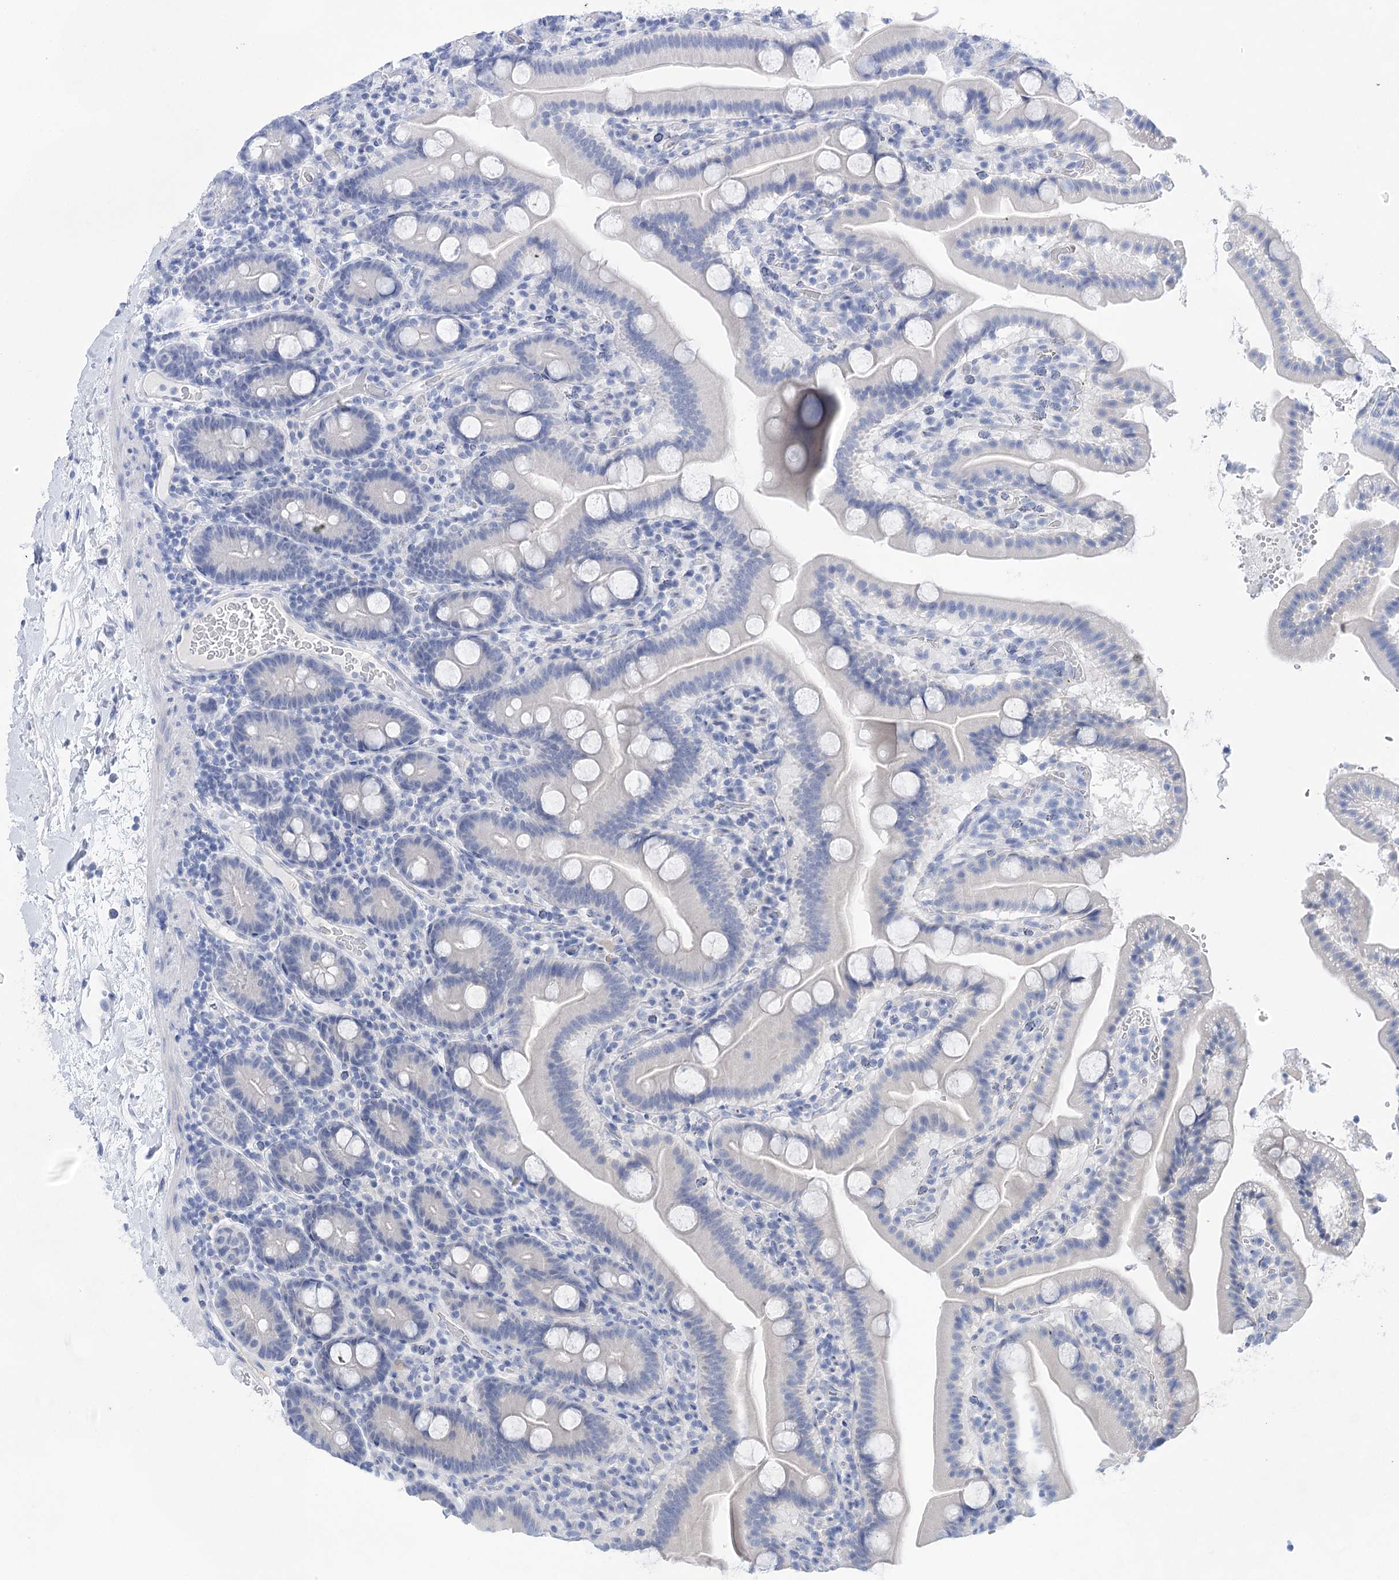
{"staining": {"intensity": "negative", "quantity": "none", "location": "none"}, "tissue": "duodenum", "cell_type": "Glandular cells", "image_type": "normal", "snomed": [{"axis": "morphology", "description": "Normal tissue, NOS"}, {"axis": "topography", "description": "Duodenum"}], "caption": "IHC of unremarkable duodenum demonstrates no expression in glandular cells. (DAB (3,3'-diaminobenzidine) immunohistochemistry (IHC) visualized using brightfield microscopy, high magnification).", "gene": "LALBA", "patient": {"sex": "male", "age": 55}}